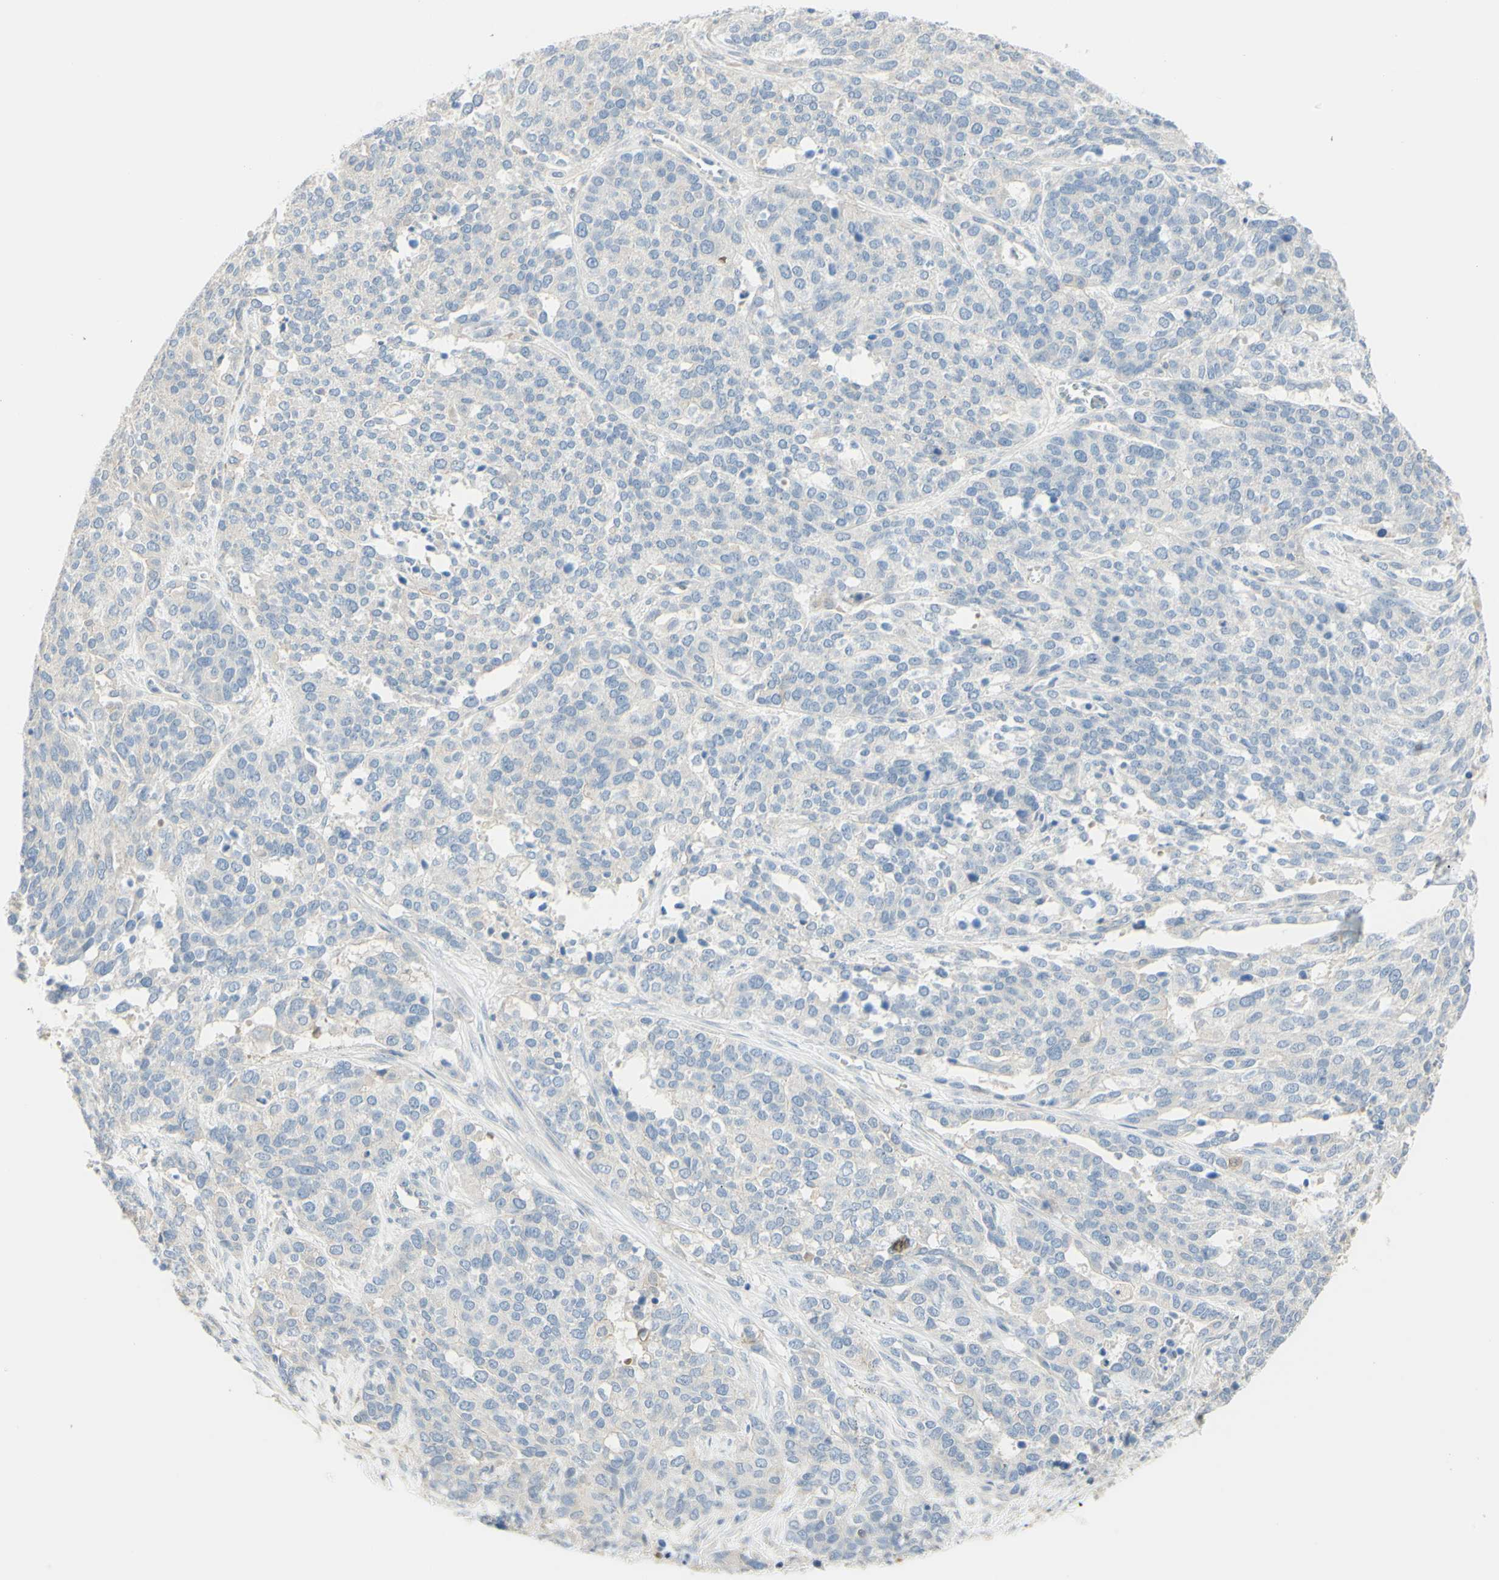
{"staining": {"intensity": "negative", "quantity": "none", "location": "none"}, "tissue": "ovarian cancer", "cell_type": "Tumor cells", "image_type": "cancer", "snomed": [{"axis": "morphology", "description": "Cystadenocarcinoma, serous, NOS"}, {"axis": "topography", "description": "Ovary"}], "caption": "High power microscopy photomicrograph of an immunohistochemistry (IHC) photomicrograph of ovarian cancer, revealing no significant expression in tumor cells.", "gene": "MTM1", "patient": {"sex": "female", "age": 44}}